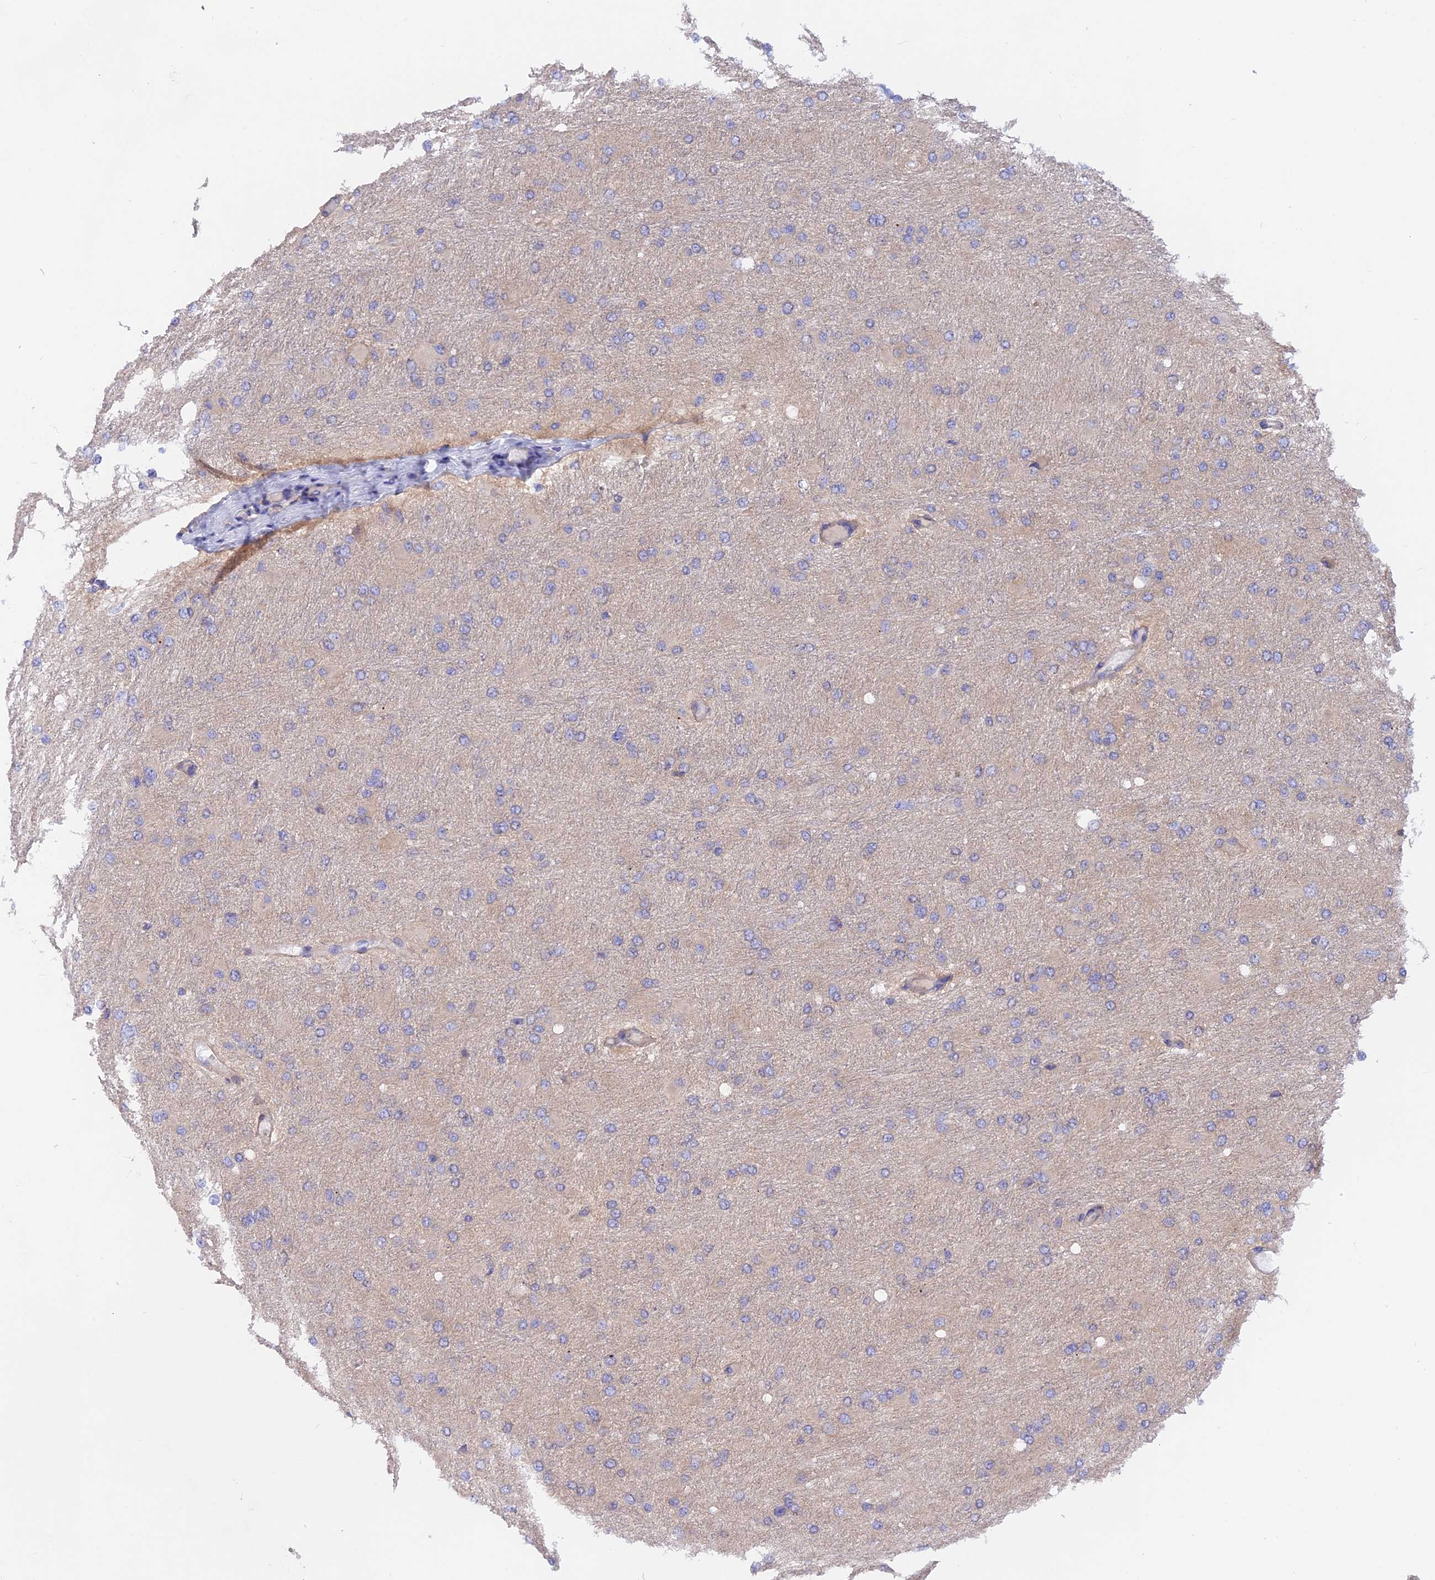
{"staining": {"intensity": "negative", "quantity": "none", "location": "none"}, "tissue": "glioma", "cell_type": "Tumor cells", "image_type": "cancer", "snomed": [{"axis": "morphology", "description": "Glioma, malignant, High grade"}, {"axis": "topography", "description": "Cerebral cortex"}], "caption": "High power microscopy histopathology image of an immunohistochemistry photomicrograph of glioma, revealing no significant positivity in tumor cells. The staining was performed using DAB (3,3'-diaminobenzidine) to visualize the protein expression in brown, while the nuclei were stained in blue with hematoxylin (Magnification: 20x).", "gene": "HYCC1", "patient": {"sex": "female", "age": 36}}